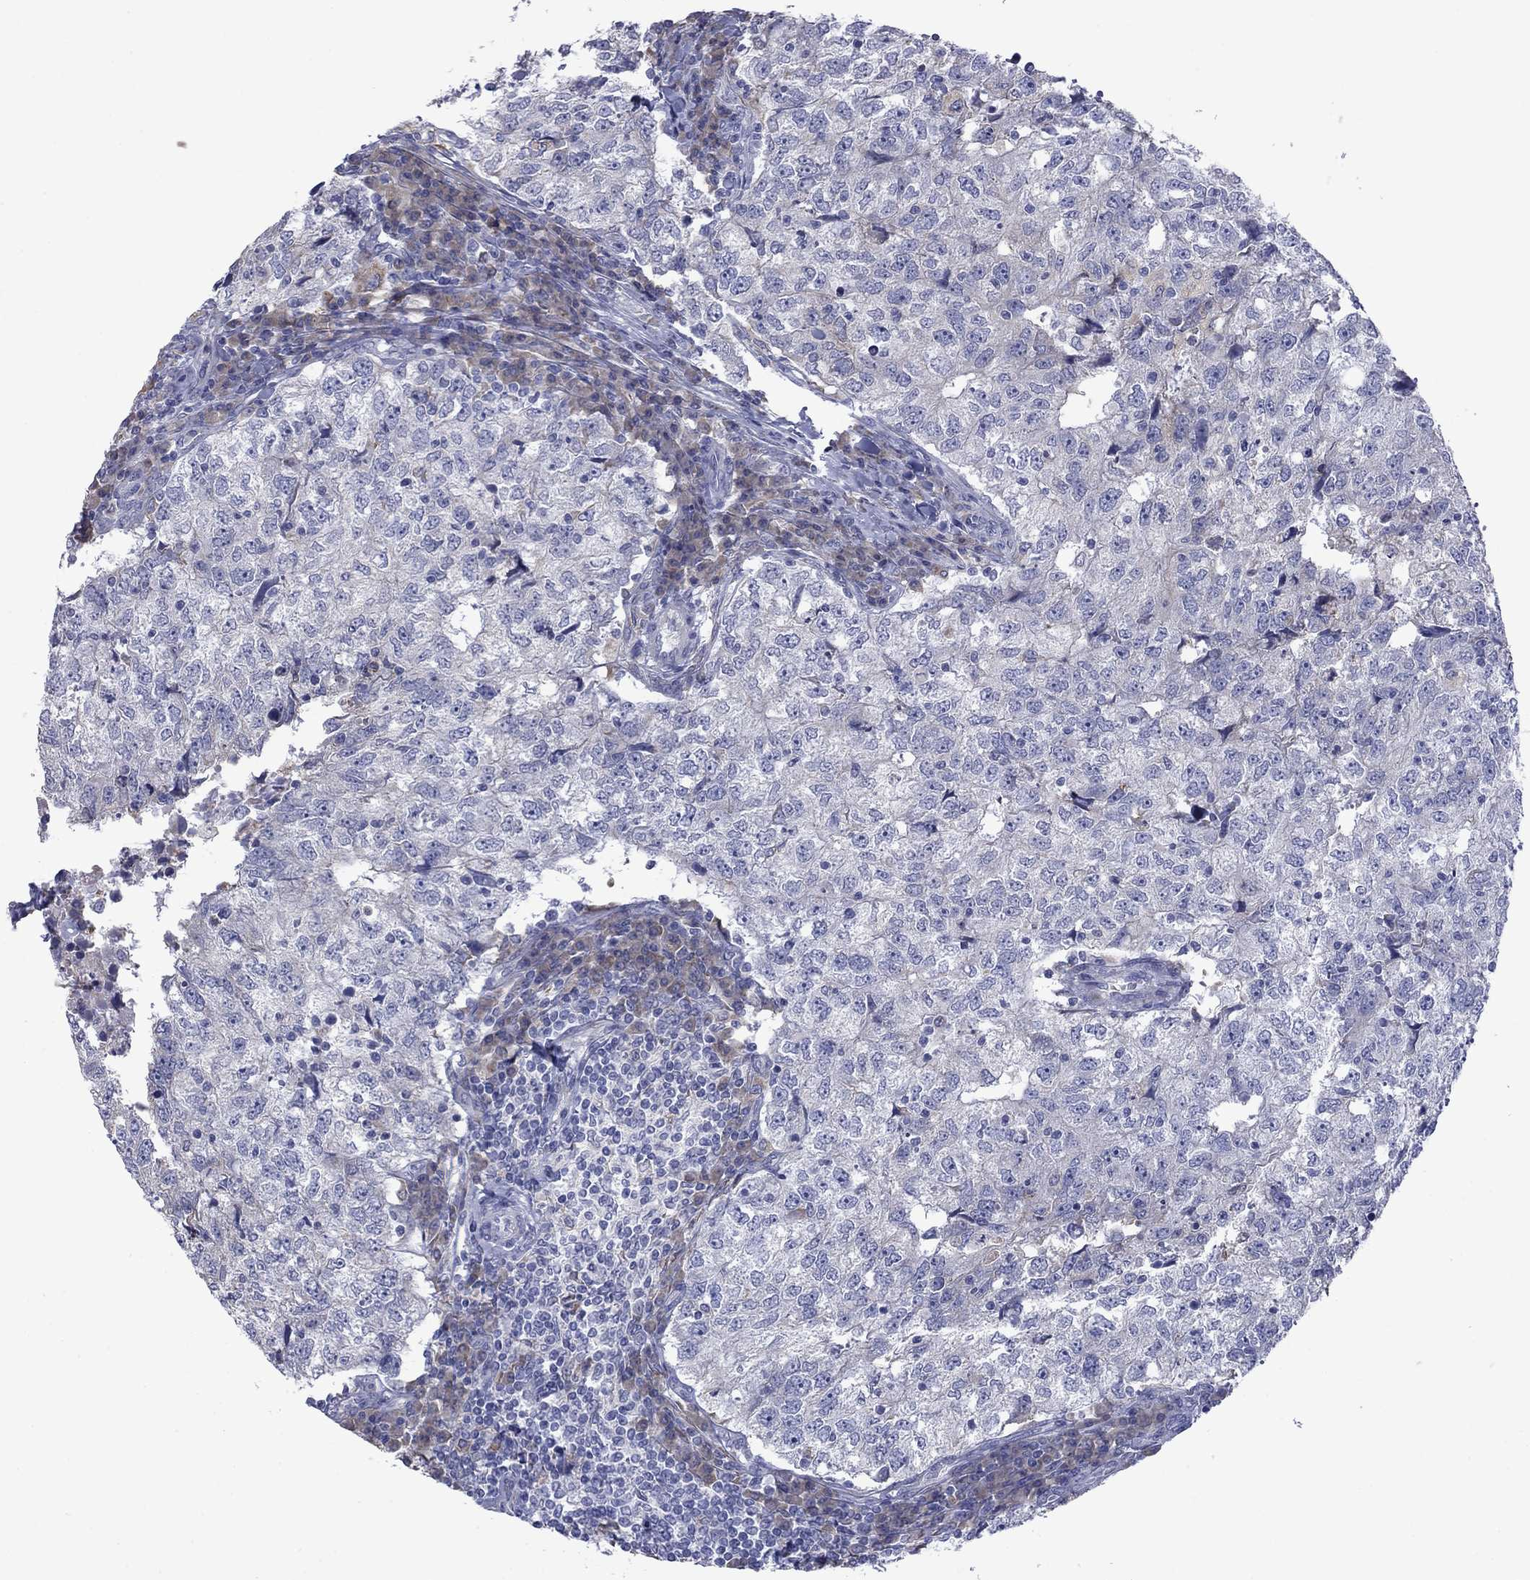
{"staining": {"intensity": "negative", "quantity": "none", "location": "none"}, "tissue": "breast cancer", "cell_type": "Tumor cells", "image_type": "cancer", "snomed": [{"axis": "morphology", "description": "Duct carcinoma"}, {"axis": "topography", "description": "Breast"}], "caption": "IHC of breast invasive ductal carcinoma demonstrates no staining in tumor cells.", "gene": "TMPRSS11A", "patient": {"sex": "female", "age": 30}}